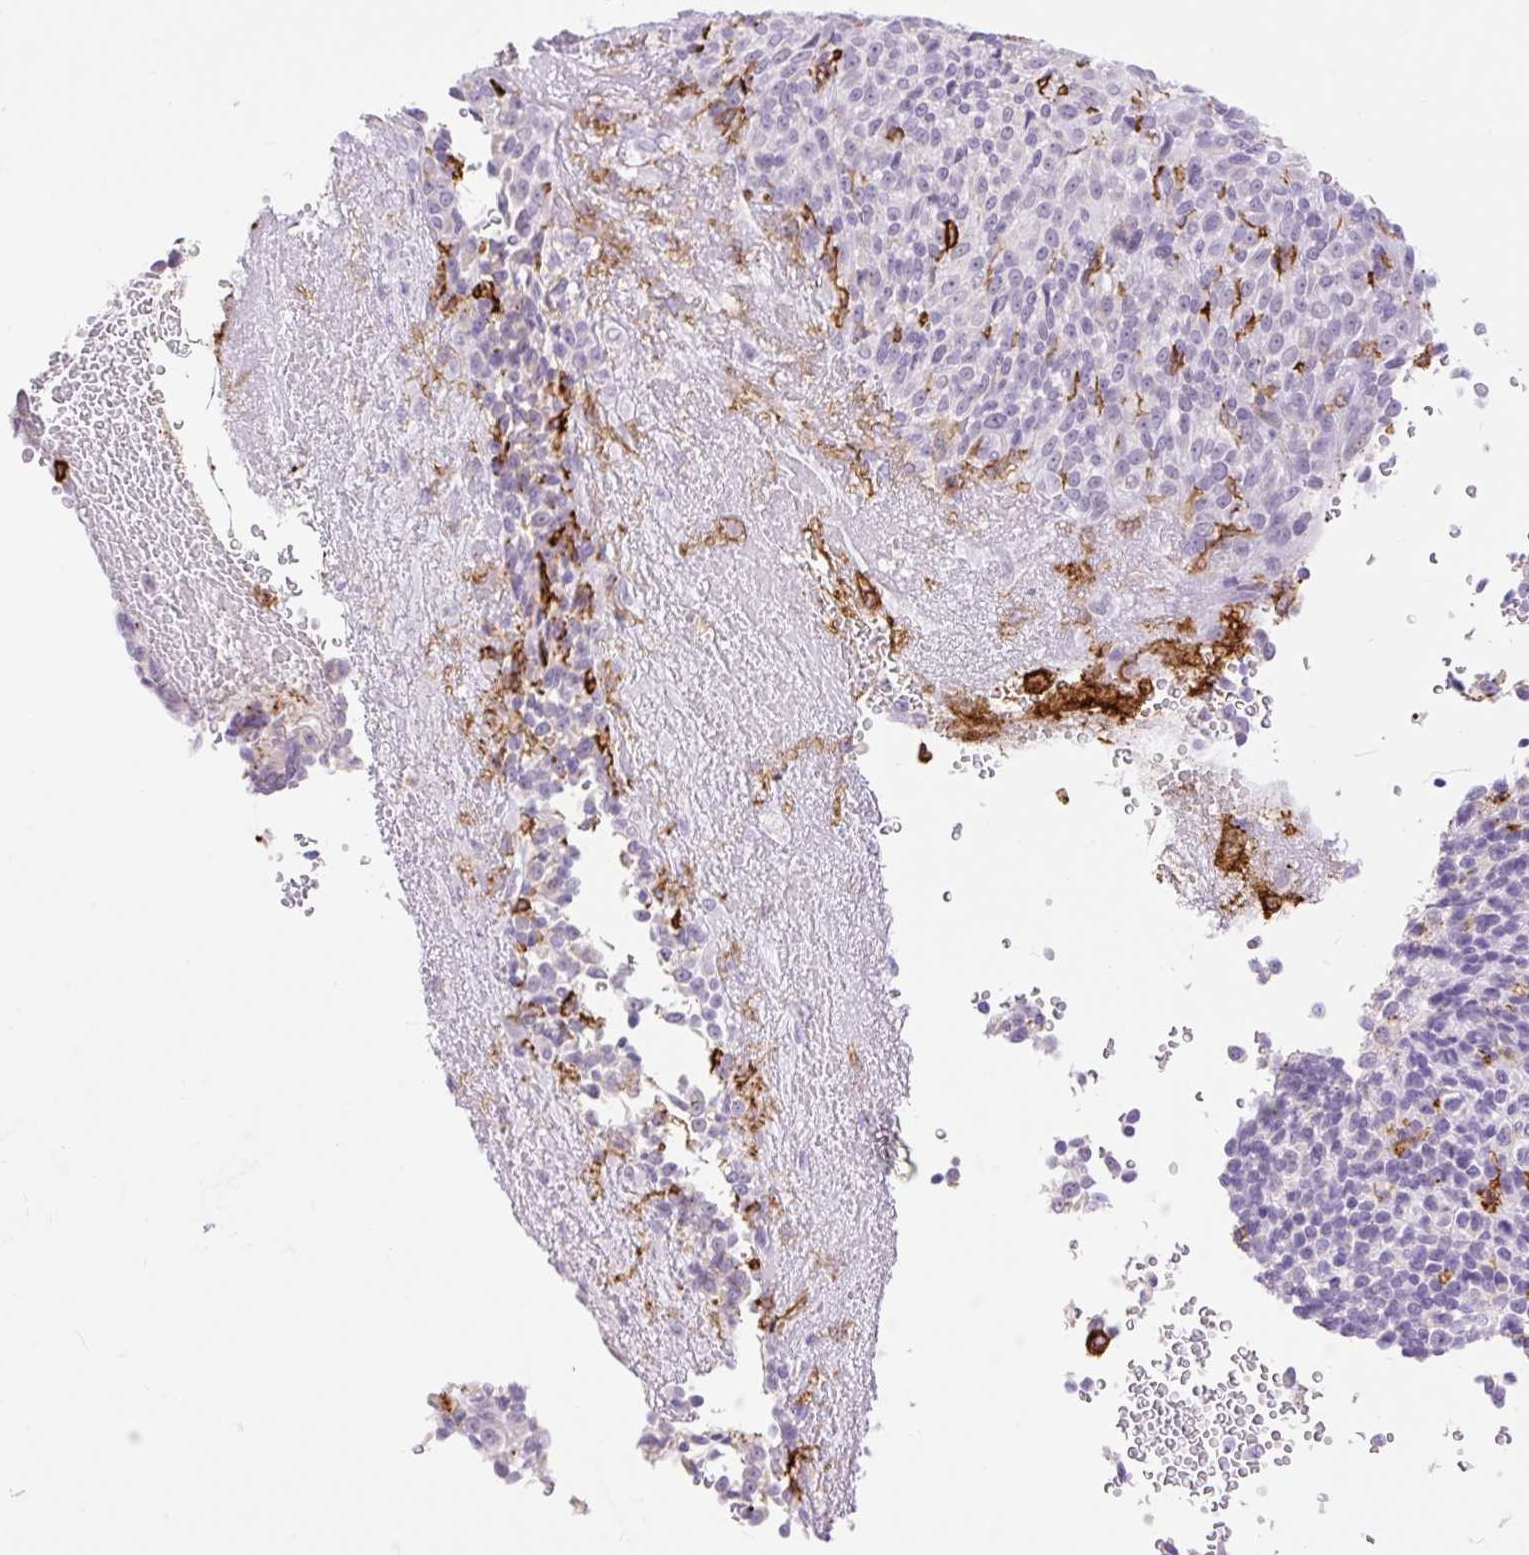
{"staining": {"intensity": "negative", "quantity": "none", "location": "none"}, "tissue": "melanoma", "cell_type": "Tumor cells", "image_type": "cancer", "snomed": [{"axis": "morphology", "description": "Malignant melanoma, Metastatic site"}, {"axis": "topography", "description": "Brain"}], "caption": "Tumor cells show no significant protein positivity in melanoma.", "gene": "SIGLEC1", "patient": {"sex": "female", "age": 56}}